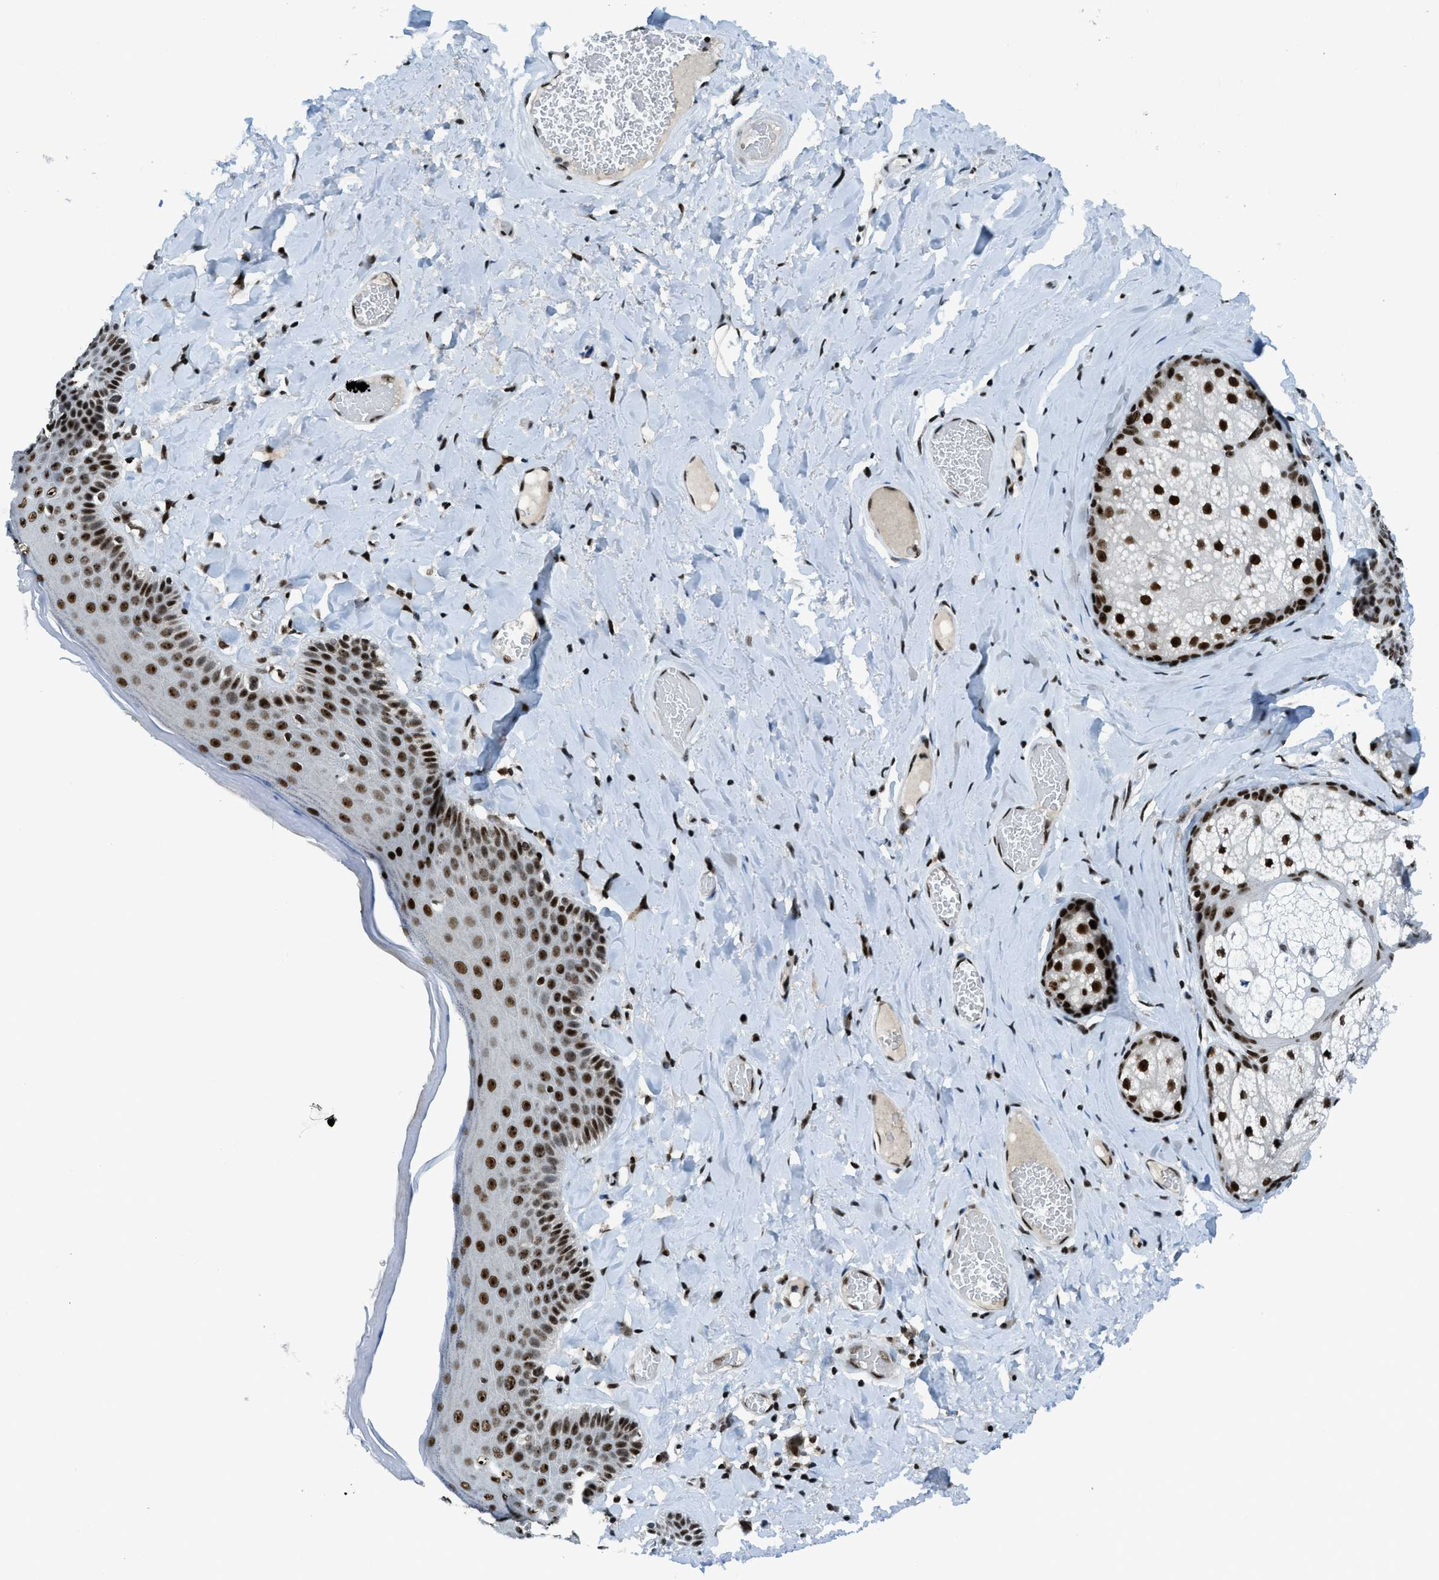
{"staining": {"intensity": "strong", "quantity": ">75%", "location": "nuclear"}, "tissue": "skin", "cell_type": "Epidermal cells", "image_type": "normal", "snomed": [{"axis": "morphology", "description": "Normal tissue, NOS"}, {"axis": "topography", "description": "Anal"}], "caption": "The immunohistochemical stain shows strong nuclear positivity in epidermal cells of unremarkable skin. The protein of interest is stained brown, and the nuclei are stained in blue (DAB IHC with brightfield microscopy, high magnification).", "gene": "RAD51B", "patient": {"sex": "male", "age": 69}}